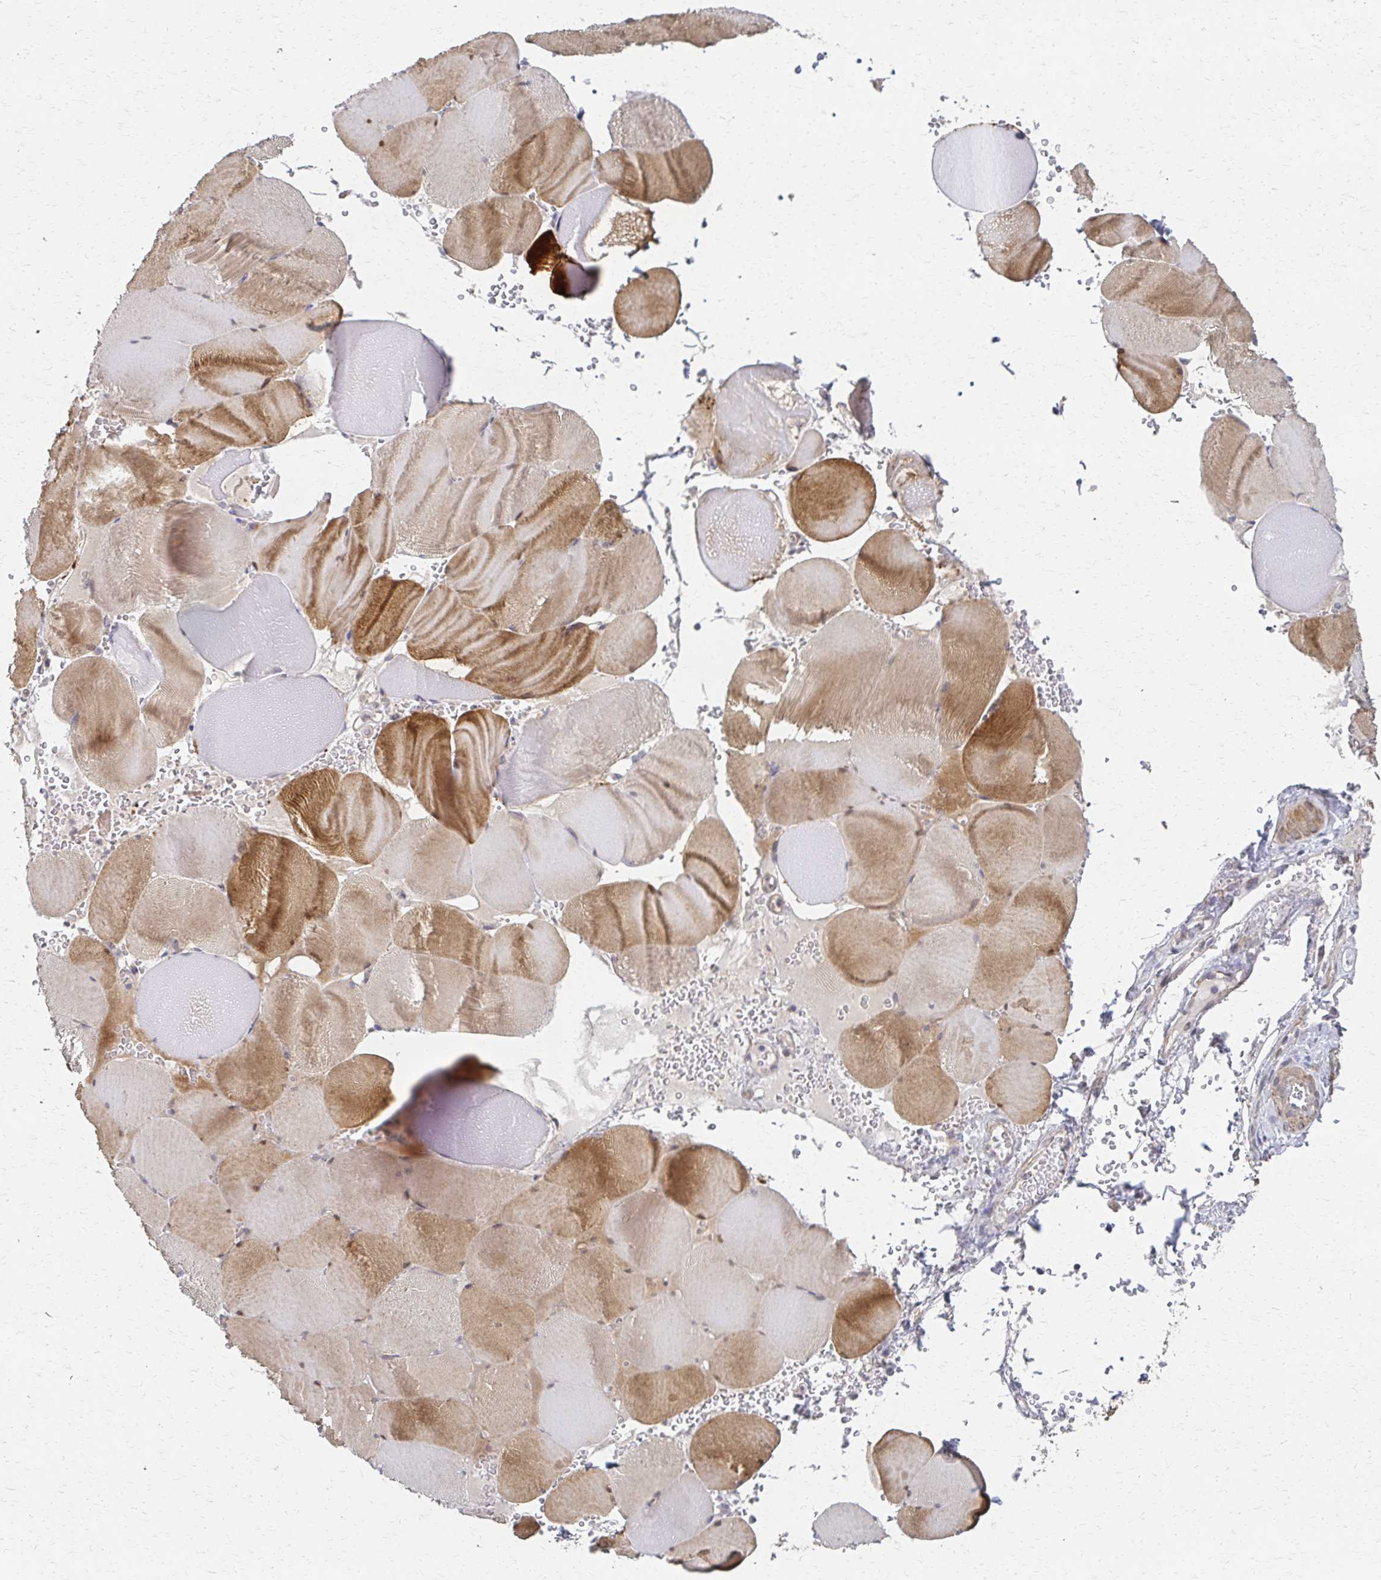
{"staining": {"intensity": "moderate", "quantity": ">75%", "location": "cytoplasmic/membranous"}, "tissue": "skeletal muscle", "cell_type": "Myocytes", "image_type": "normal", "snomed": [{"axis": "morphology", "description": "Normal tissue, NOS"}, {"axis": "topography", "description": "Skeletal muscle"}, {"axis": "topography", "description": "Head-Neck"}], "caption": "A medium amount of moderate cytoplasmic/membranous staining is appreciated in about >75% of myocytes in normal skeletal muscle. (DAB IHC with brightfield microscopy, high magnification).", "gene": "EOLA1", "patient": {"sex": "male", "age": 66}}